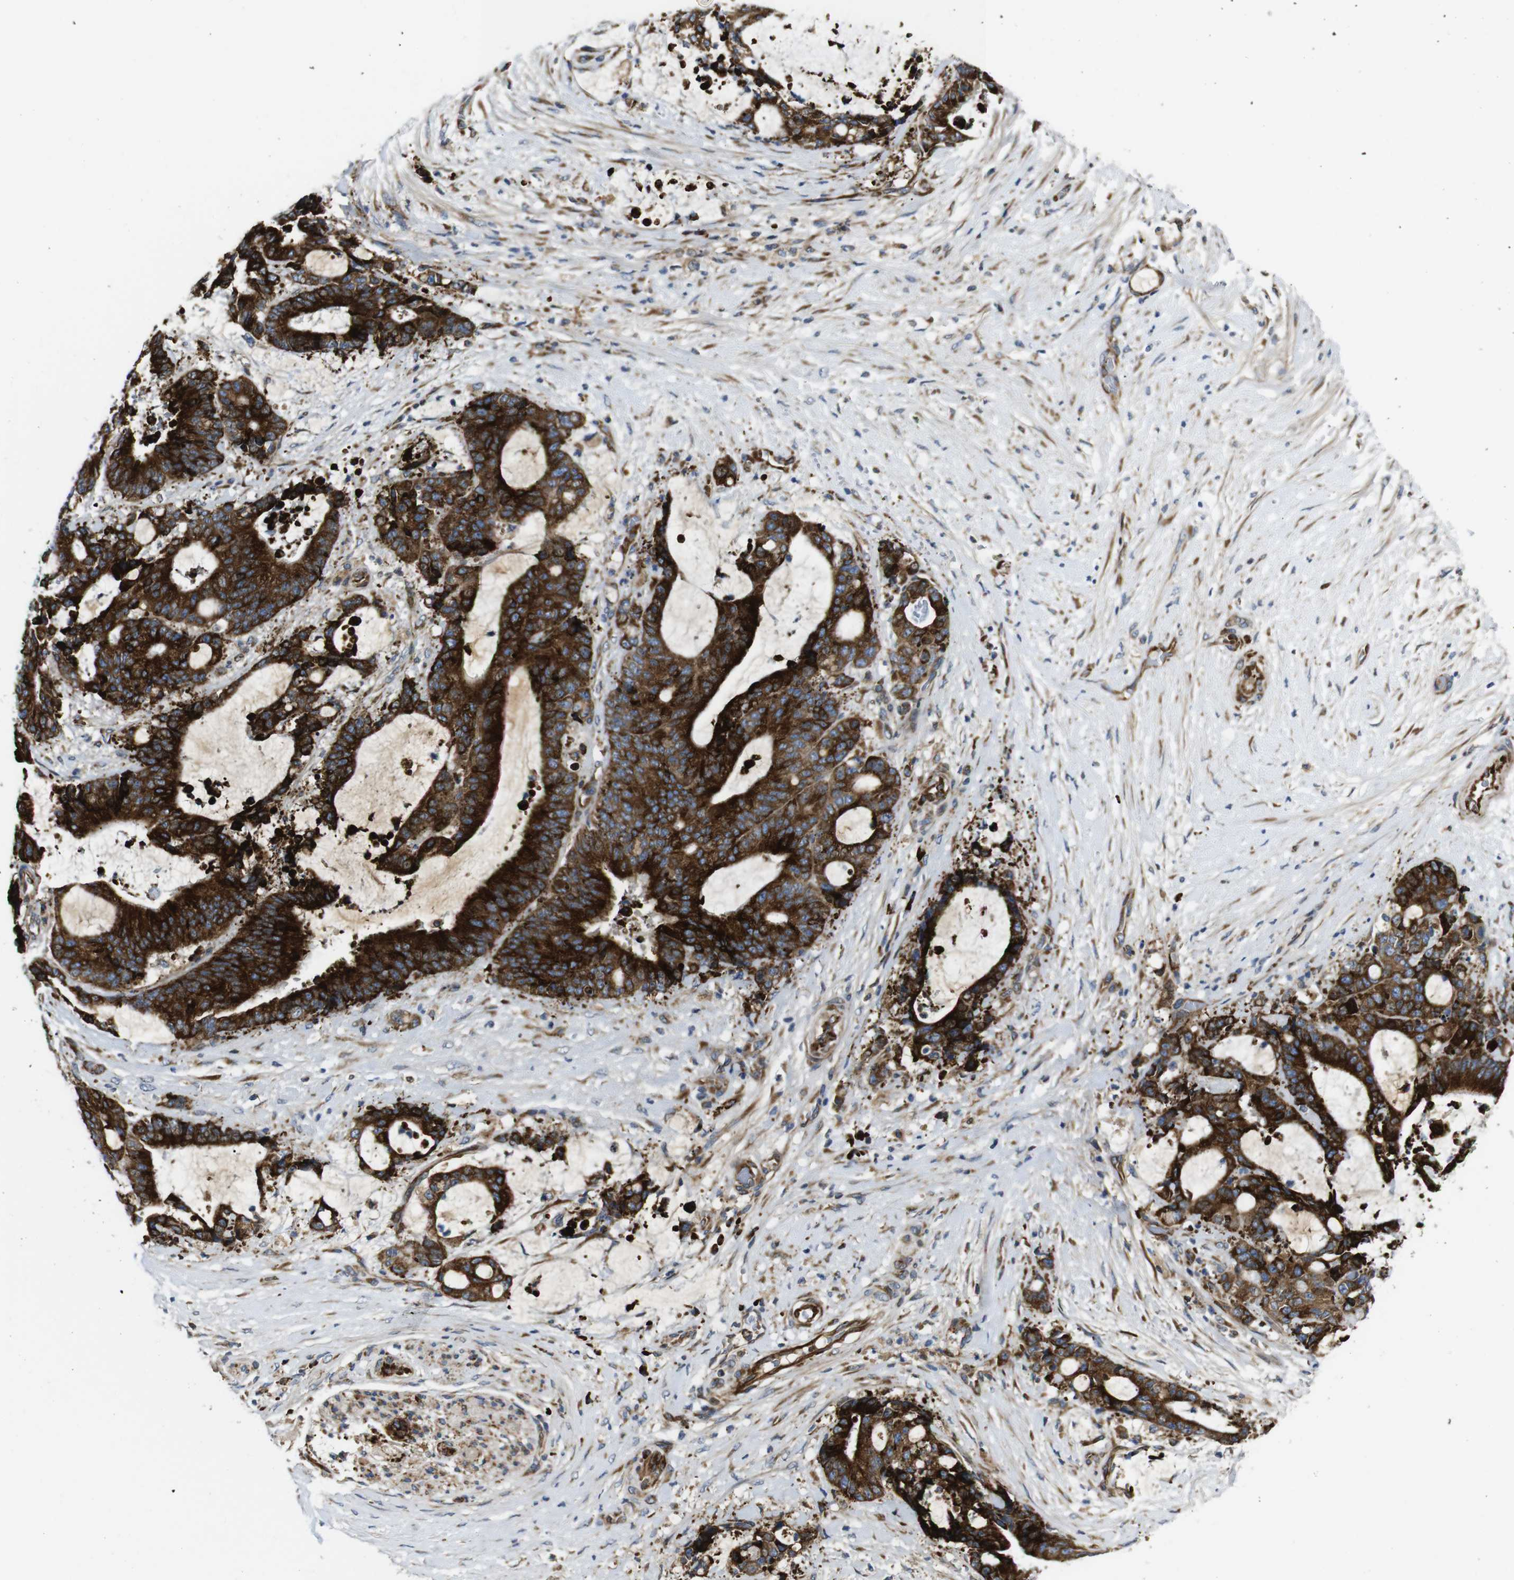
{"staining": {"intensity": "strong", "quantity": ">75%", "location": "cytoplasmic/membranous"}, "tissue": "liver cancer", "cell_type": "Tumor cells", "image_type": "cancer", "snomed": [{"axis": "morphology", "description": "Normal tissue, NOS"}, {"axis": "morphology", "description": "Cholangiocarcinoma"}, {"axis": "topography", "description": "Liver"}, {"axis": "topography", "description": "Peripheral nerve tissue"}], "caption": "Liver cancer was stained to show a protein in brown. There is high levels of strong cytoplasmic/membranous staining in about >75% of tumor cells.", "gene": "UBE2G2", "patient": {"sex": "female", "age": 73}}